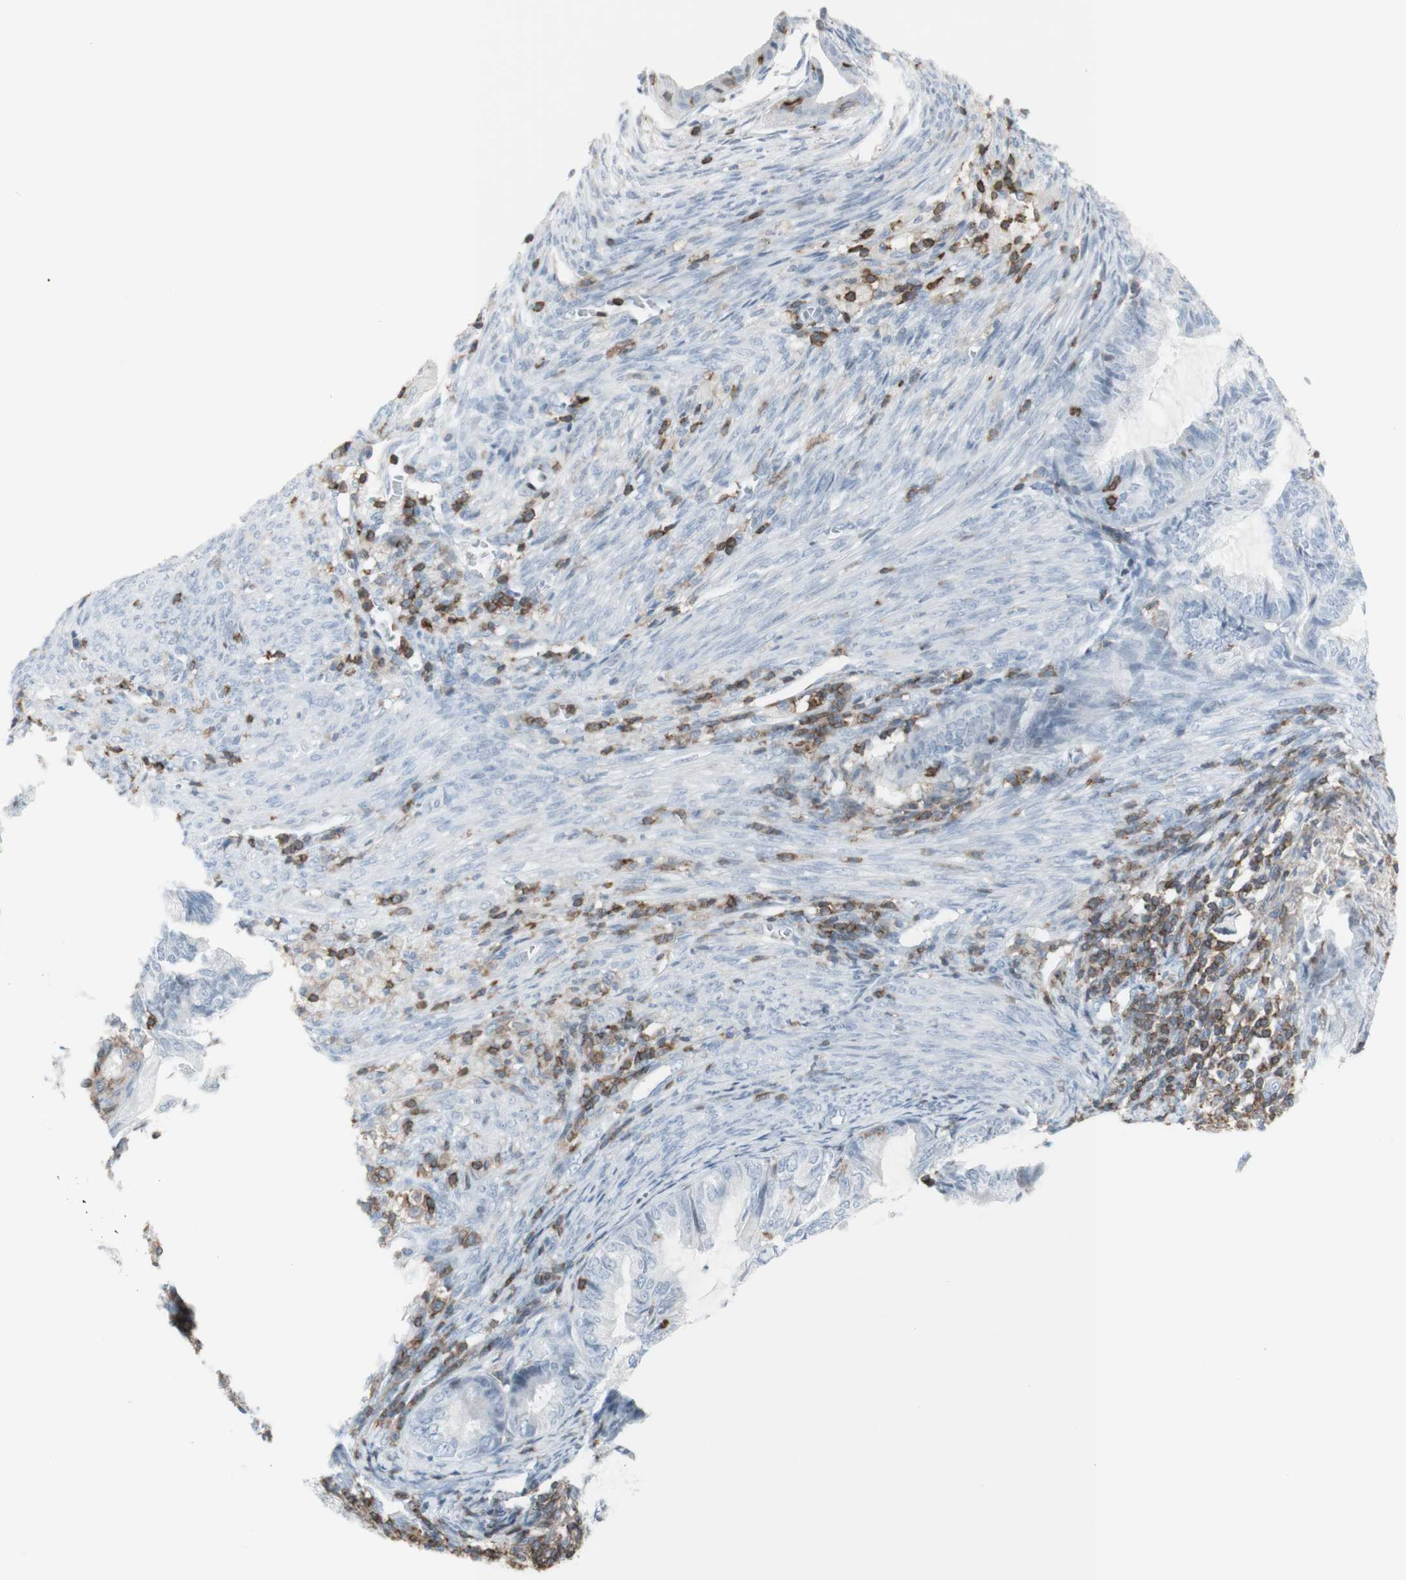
{"staining": {"intensity": "negative", "quantity": "none", "location": "none"}, "tissue": "cervical cancer", "cell_type": "Tumor cells", "image_type": "cancer", "snomed": [{"axis": "morphology", "description": "Normal tissue, NOS"}, {"axis": "morphology", "description": "Adenocarcinoma, NOS"}, {"axis": "topography", "description": "Cervix"}, {"axis": "topography", "description": "Endometrium"}], "caption": "IHC image of adenocarcinoma (cervical) stained for a protein (brown), which reveals no positivity in tumor cells.", "gene": "NRG1", "patient": {"sex": "female", "age": 86}}